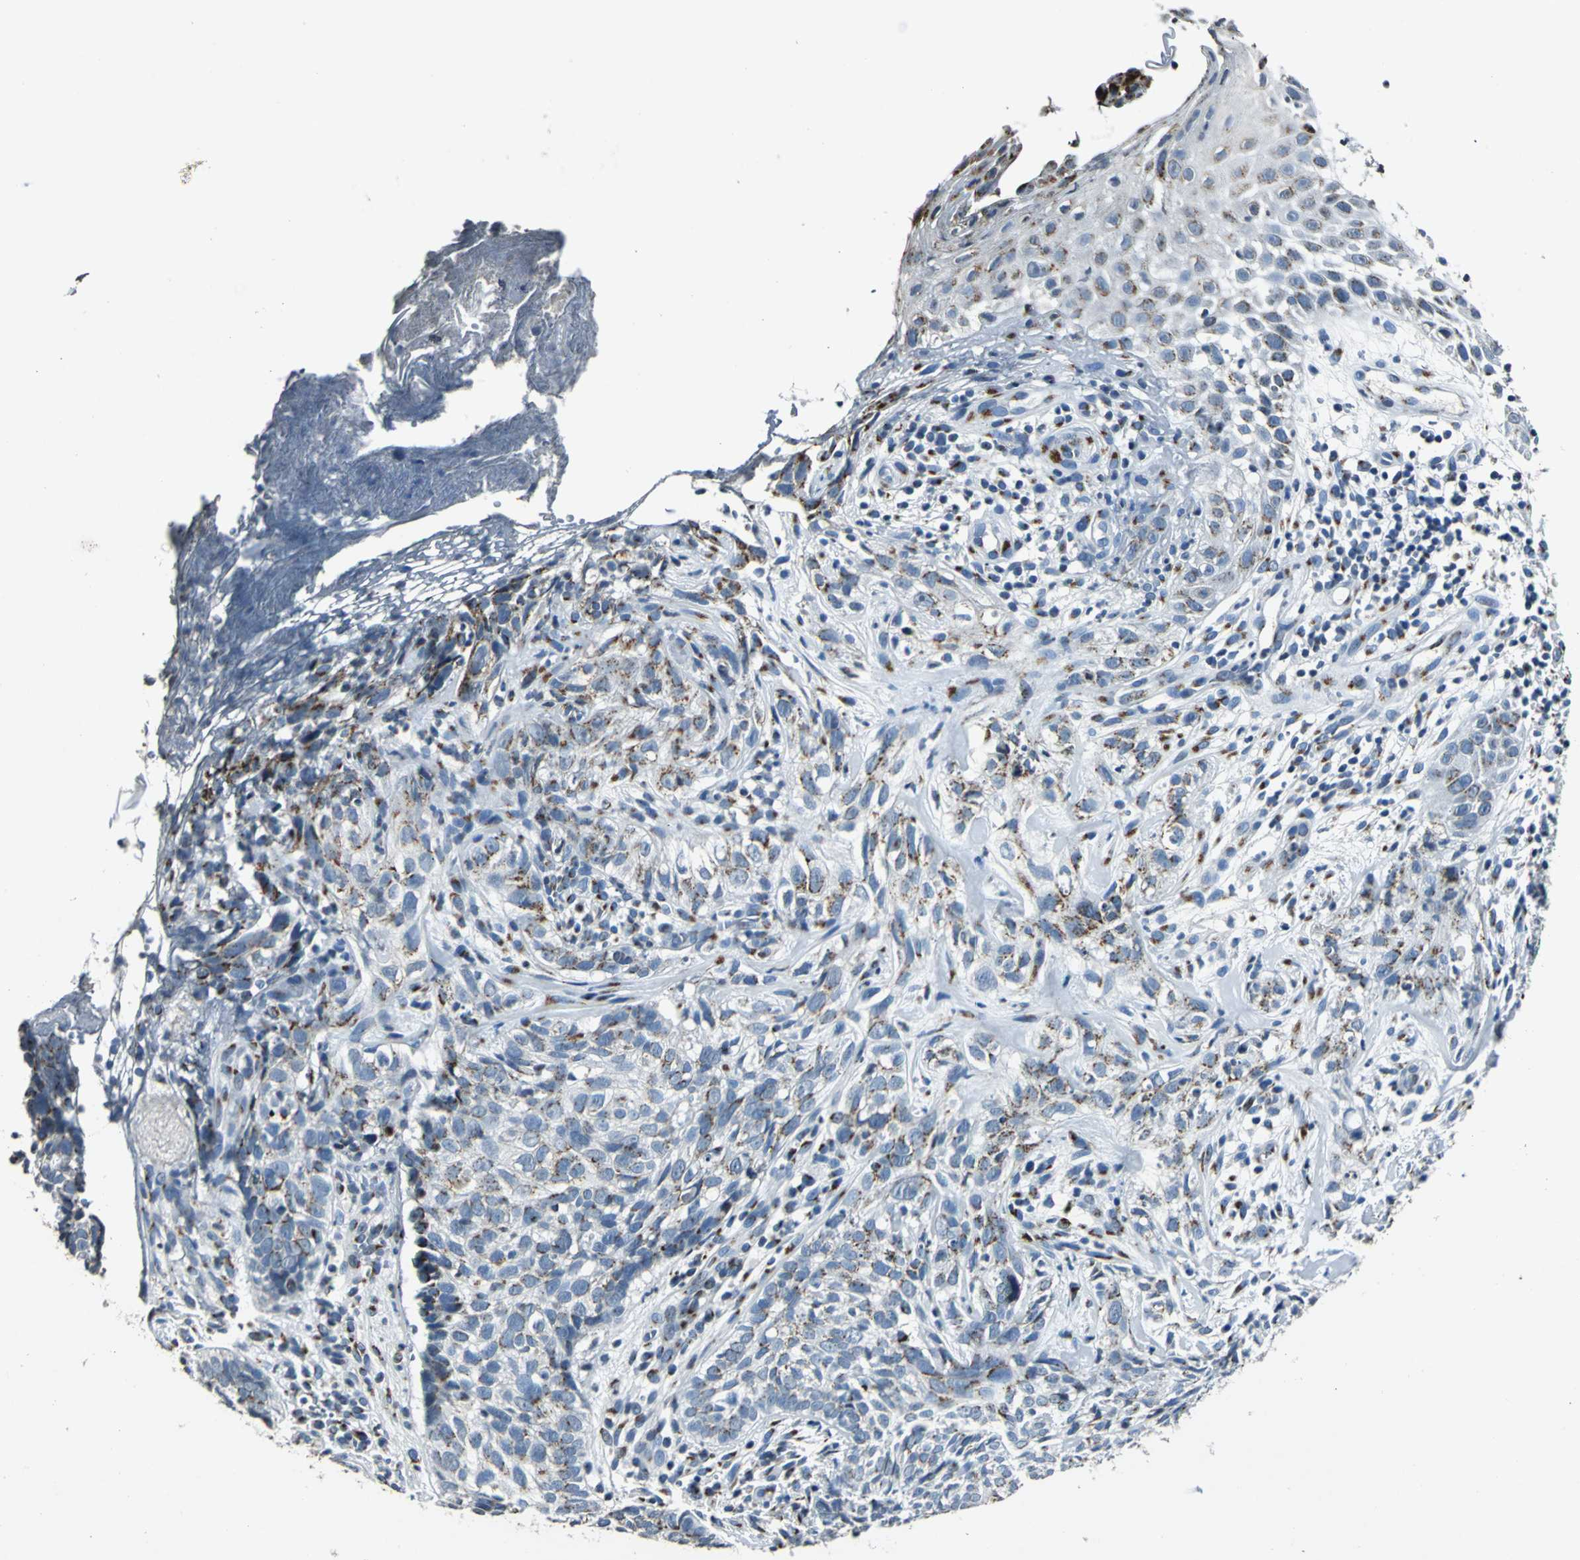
{"staining": {"intensity": "weak", "quantity": "25%-75%", "location": "cytoplasmic/membranous"}, "tissue": "skin cancer", "cell_type": "Tumor cells", "image_type": "cancer", "snomed": [{"axis": "morphology", "description": "Basal cell carcinoma"}, {"axis": "topography", "description": "Skin"}], "caption": "Human basal cell carcinoma (skin) stained for a protein (brown) reveals weak cytoplasmic/membranous positive positivity in about 25%-75% of tumor cells.", "gene": "TMEM115", "patient": {"sex": "male", "age": 72}}